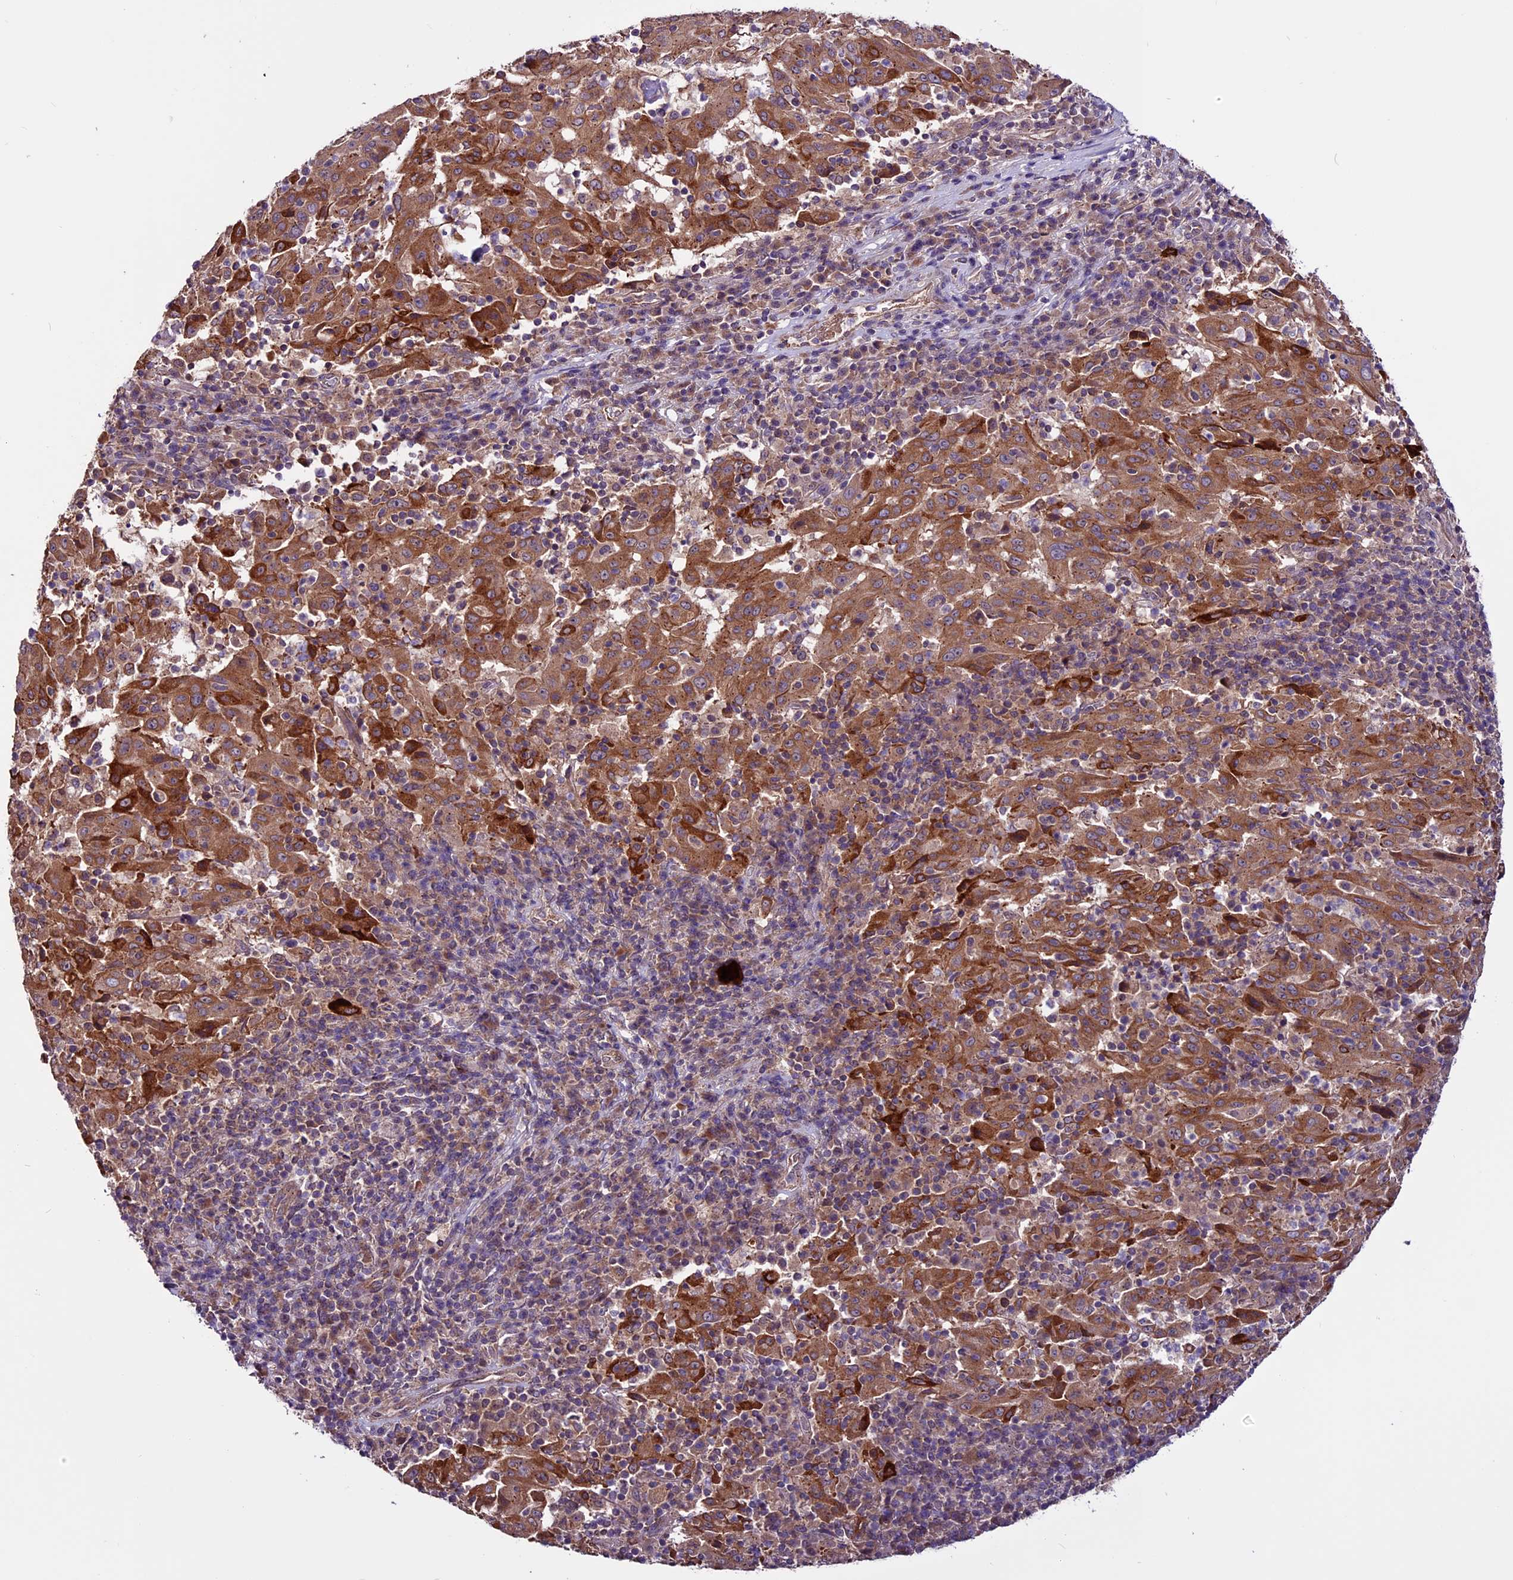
{"staining": {"intensity": "strong", "quantity": ">75%", "location": "cytoplasmic/membranous"}, "tissue": "pancreatic cancer", "cell_type": "Tumor cells", "image_type": "cancer", "snomed": [{"axis": "morphology", "description": "Adenocarcinoma, NOS"}, {"axis": "topography", "description": "Pancreas"}], "caption": "A high amount of strong cytoplasmic/membranous staining is present in approximately >75% of tumor cells in pancreatic cancer tissue.", "gene": "RINL", "patient": {"sex": "male", "age": 63}}